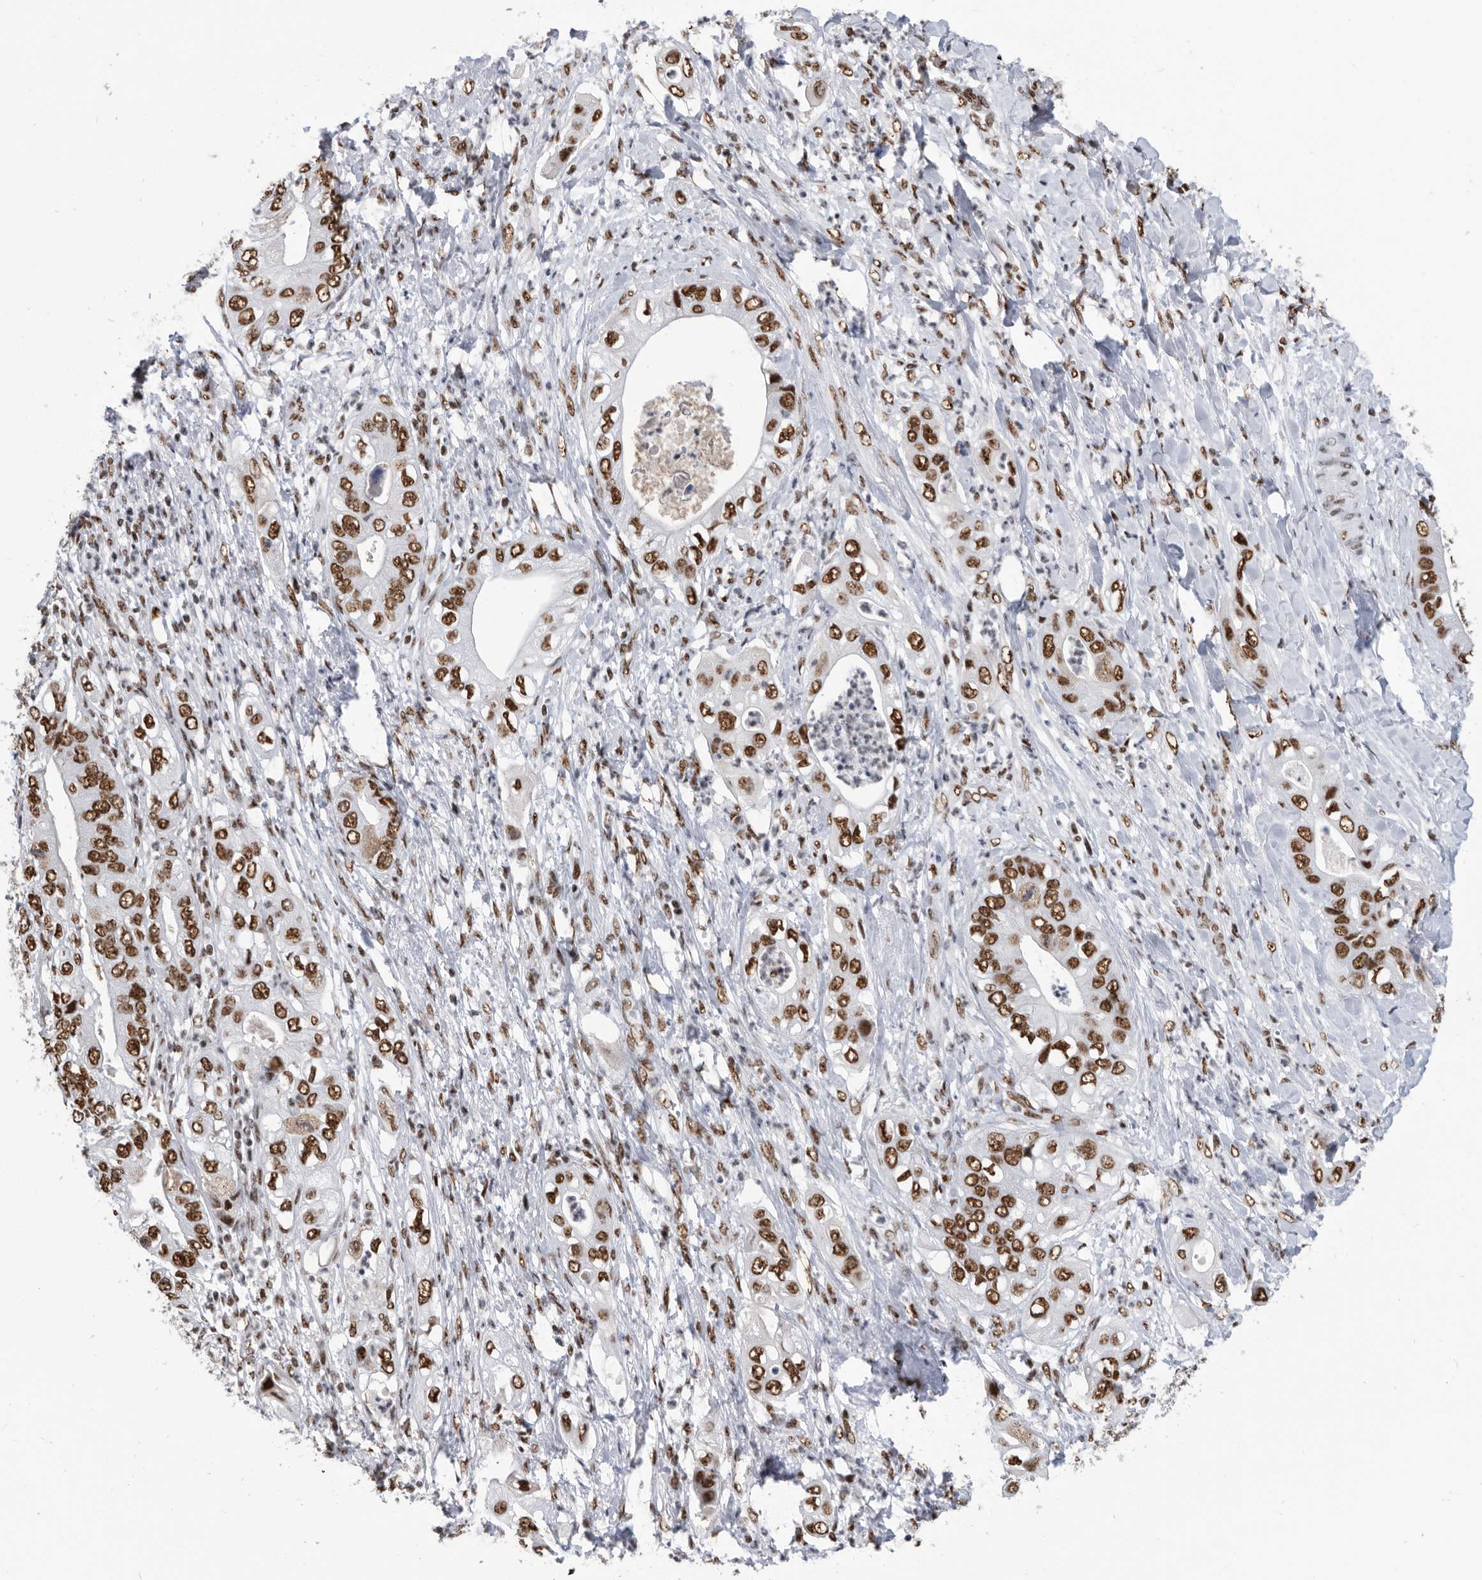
{"staining": {"intensity": "strong", "quantity": ">75%", "location": "nuclear"}, "tissue": "pancreatic cancer", "cell_type": "Tumor cells", "image_type": "cancer", "snomed": [{"axis": "morphology", "description": "Adenocarcinoma, NOS"}, {"axis": "topography", "description": "Pancreas"}], "caption": "A brown stain highlights strong nuclear positivity of a protein in human pancreatic cancer tumor cells. (IHC, brightfield microscopy, high magnification).", "gene": "SF3A1", "patient": {"sex": "female", "age": 78}}